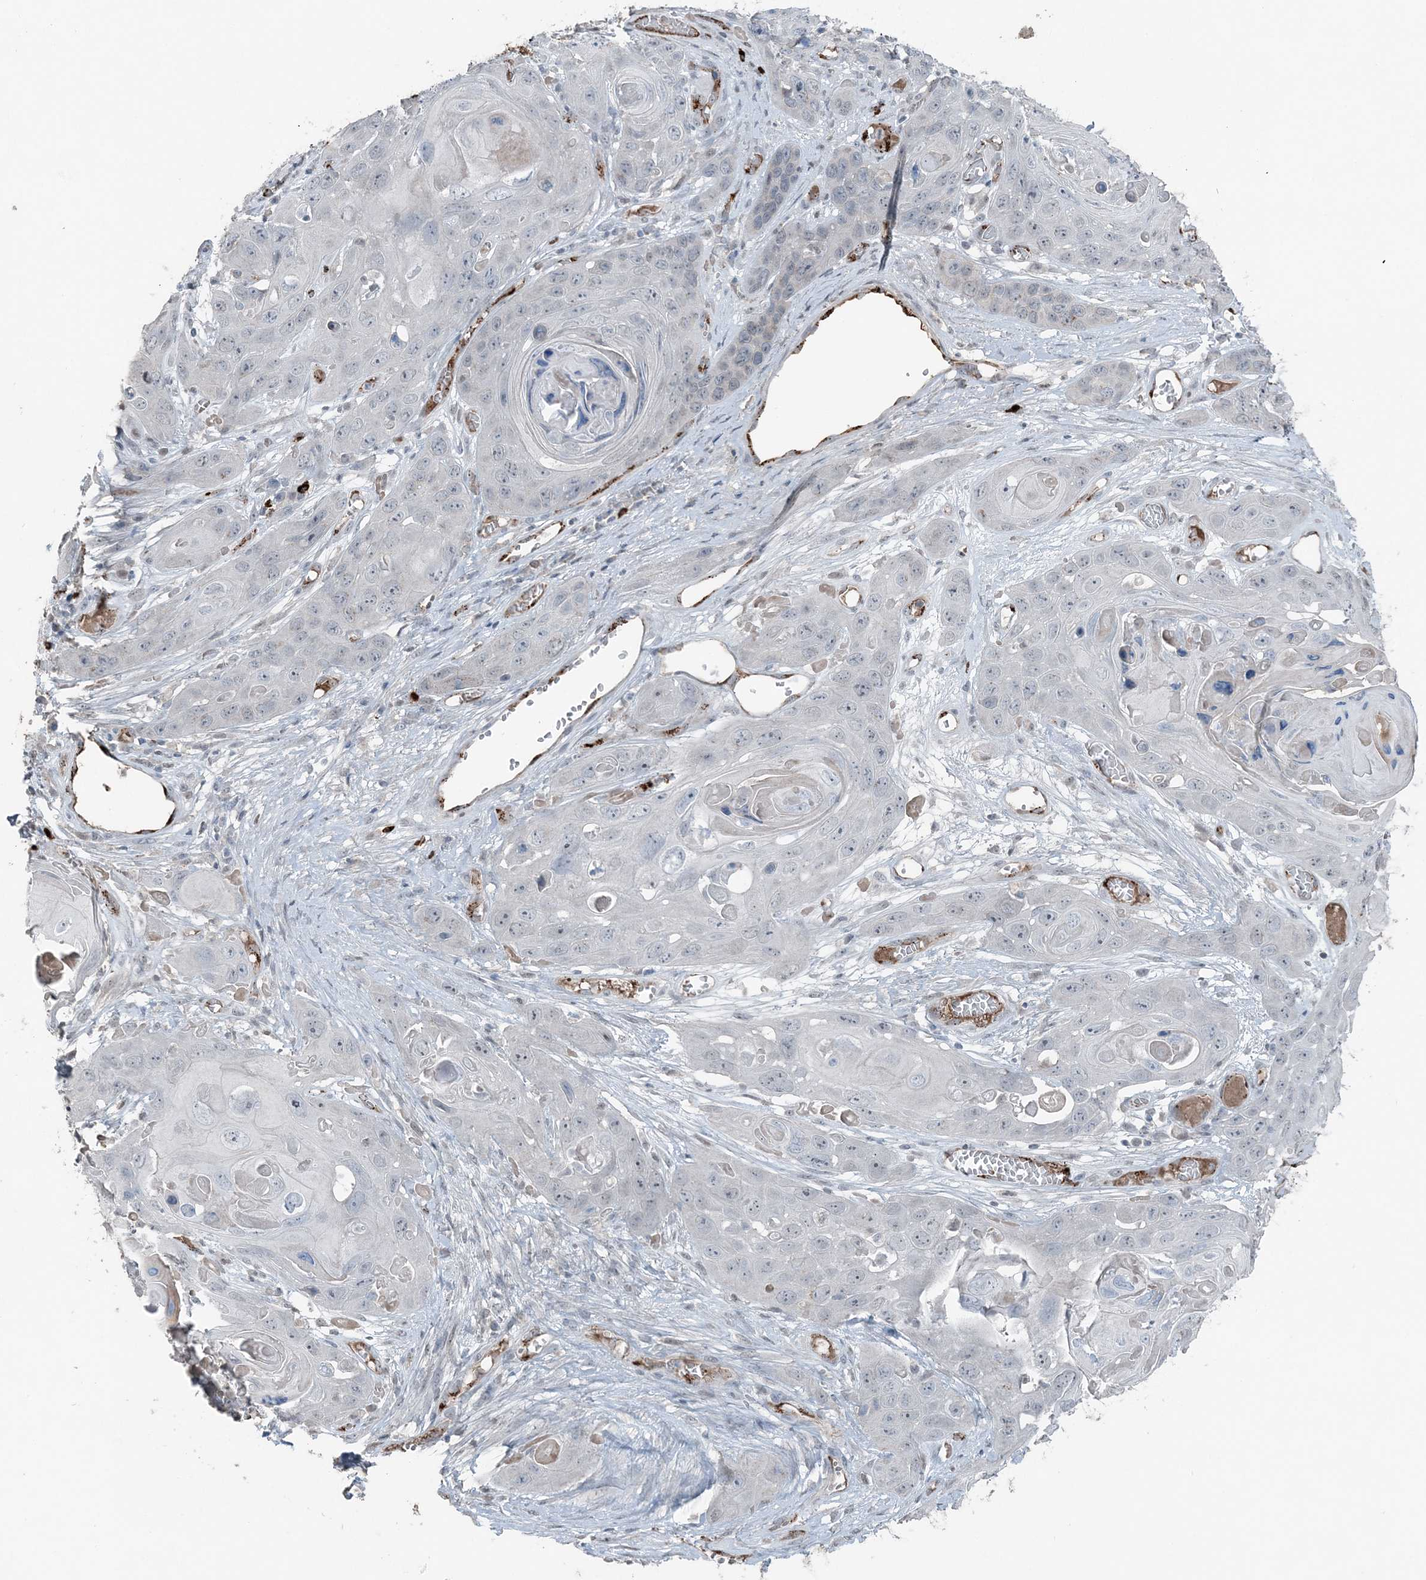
{"staining": {"intensity": "negative", "quantity": "none", "location": "none"}, "tissue": "skin cancer", "cell_type": "Tumor cells", "image_type": "cancer", "snomed": [{"axis": "morphology", "description": "Squamous cell carcinoma, NOS"}, {"axis": "topography", "description": "Skin"}], "caption": "Tumor cells are negative for brown protein staining in skin cancer.", "gene": "ELOVL7", "patient": {"sex": "male", "age": 55}}